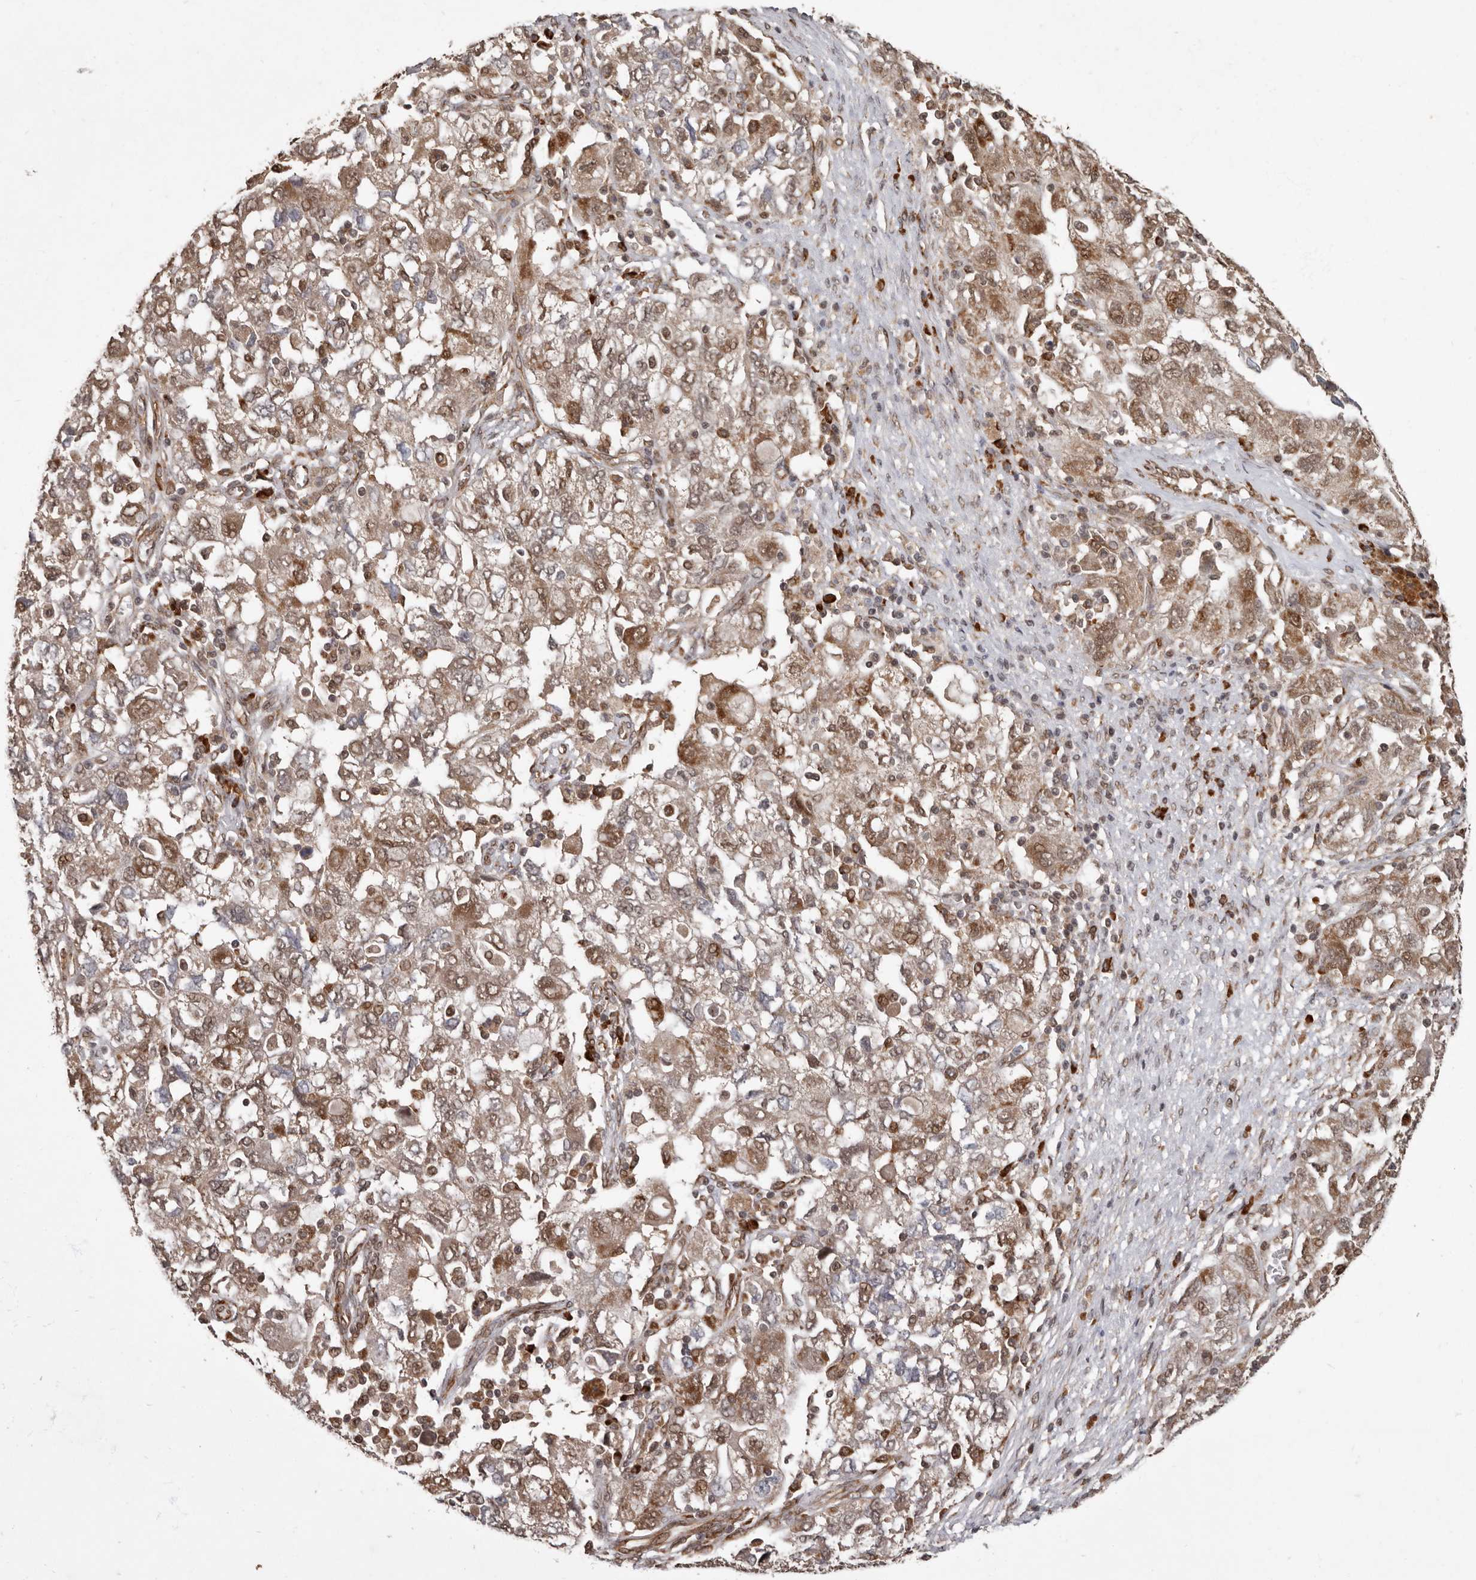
{"staining": {"intensity": "moderate", "quantity": ">75%", "location": "cytoplasmic/membranous,nuclear"}, "tissue": "ovarian cancer", "cell_type": "Tumor cells", "image_type": "cancer", "snomed": [{"axis": "morphology", "description": "Carcinoma, NOS"}, {"axis": "morphology", "description": "Cystadenocarcinoma, serous, NOS"}, {"axis": "topography", "description": "Ovary"}], "caption": "High-power microscopy captured an IHC micrograph of ovarian cancer (carcinoma), revealing moderate cytoplasmic/membranous and nuclear expression in about >75% of tumor cells. The staining was performed using DAB, with brown indicating positive protein expression. Nuclei are stained blue with hematoxylin.", "gene": "LRGUK", "patient": {"sex": "female", "age": 69}}